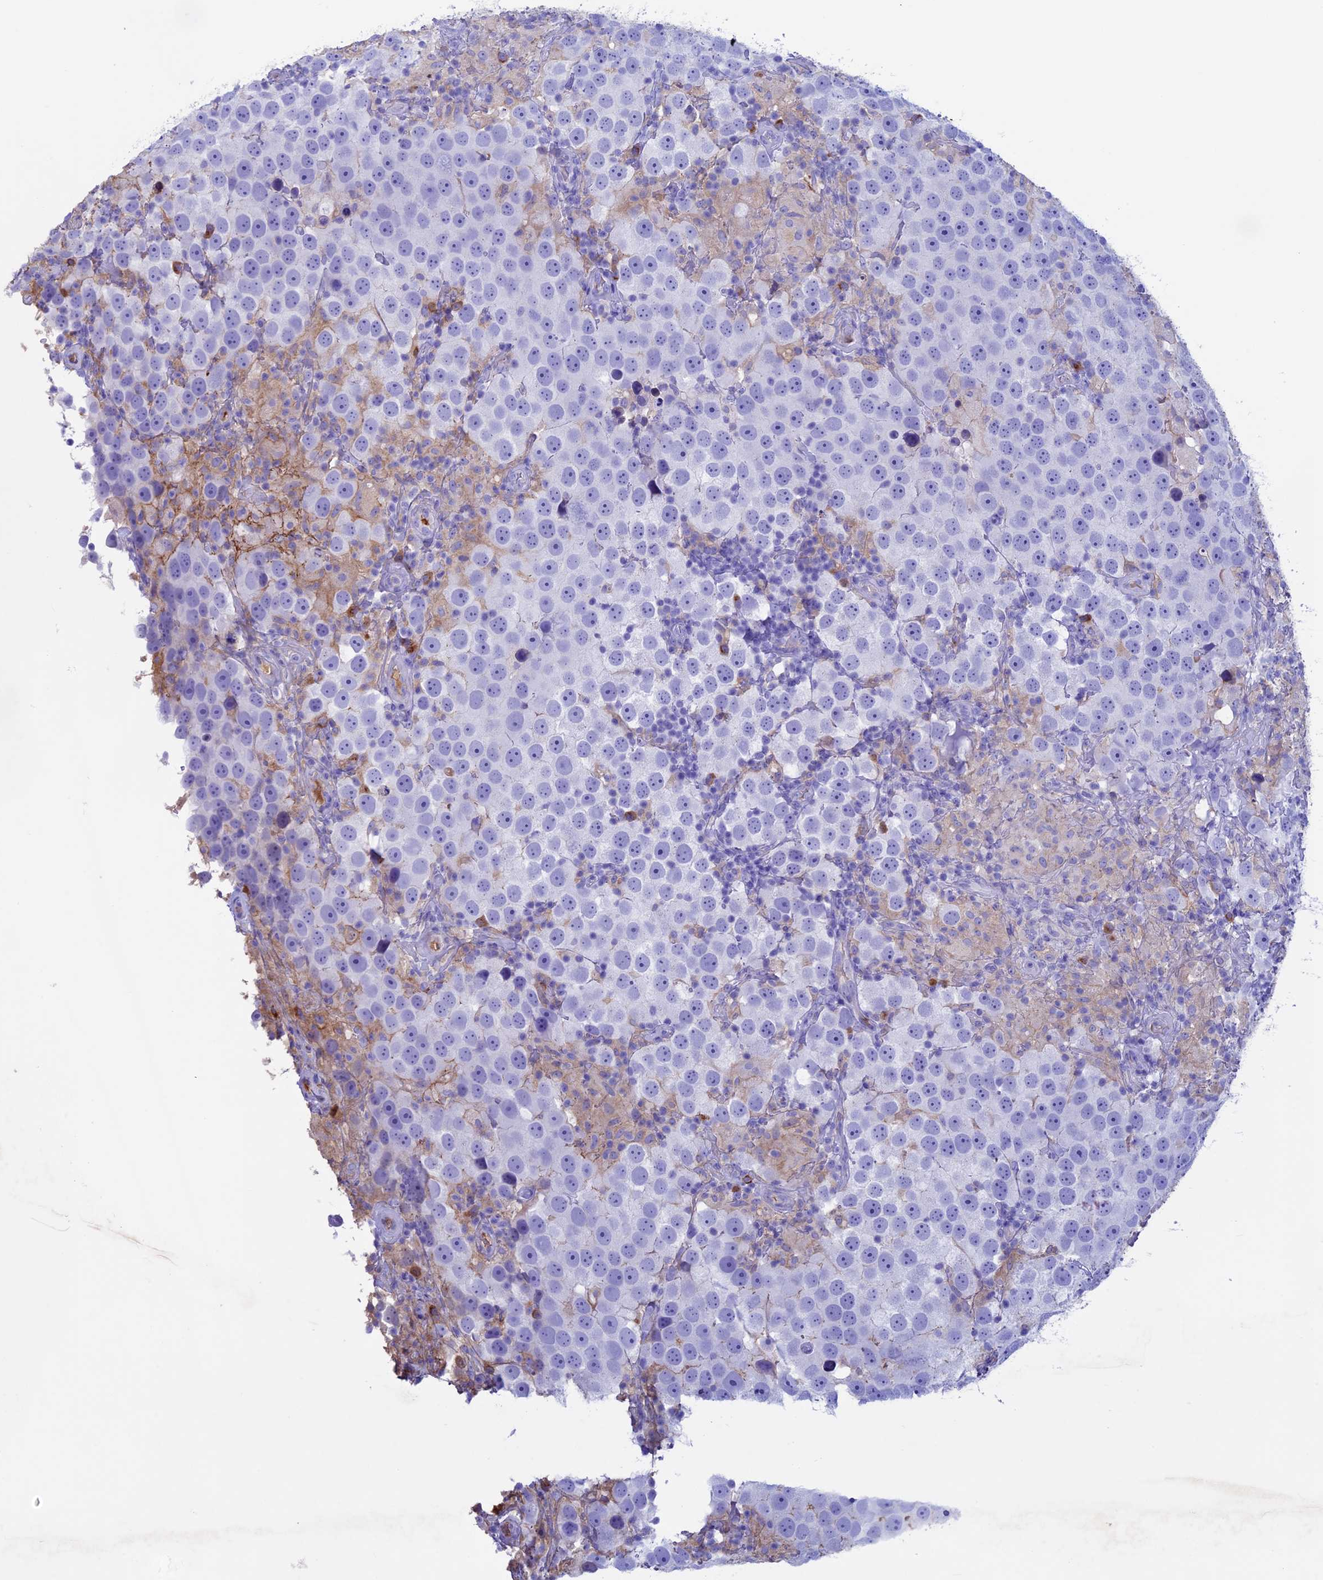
{"staining": {"intensity": "negative", "quantity": "none", "location": "none"}, "tissue": "testis cancer", "cell_type": "Tumor cells", "image_type": "cancer", "snomed": [{"axis": "morphology", "description": "Seminoma, NOS"}, {"axis": "topography", "description": "Testis"}], "caption": "DAB immunohistochemical staining of human testis cancer demonstrates no significant positivity in tumor cells. (Immunohistochemistry, brightfield microscopy, high magnification).", "gene": "IGSF6", "patient": {"sex": "male", "age": 49}}